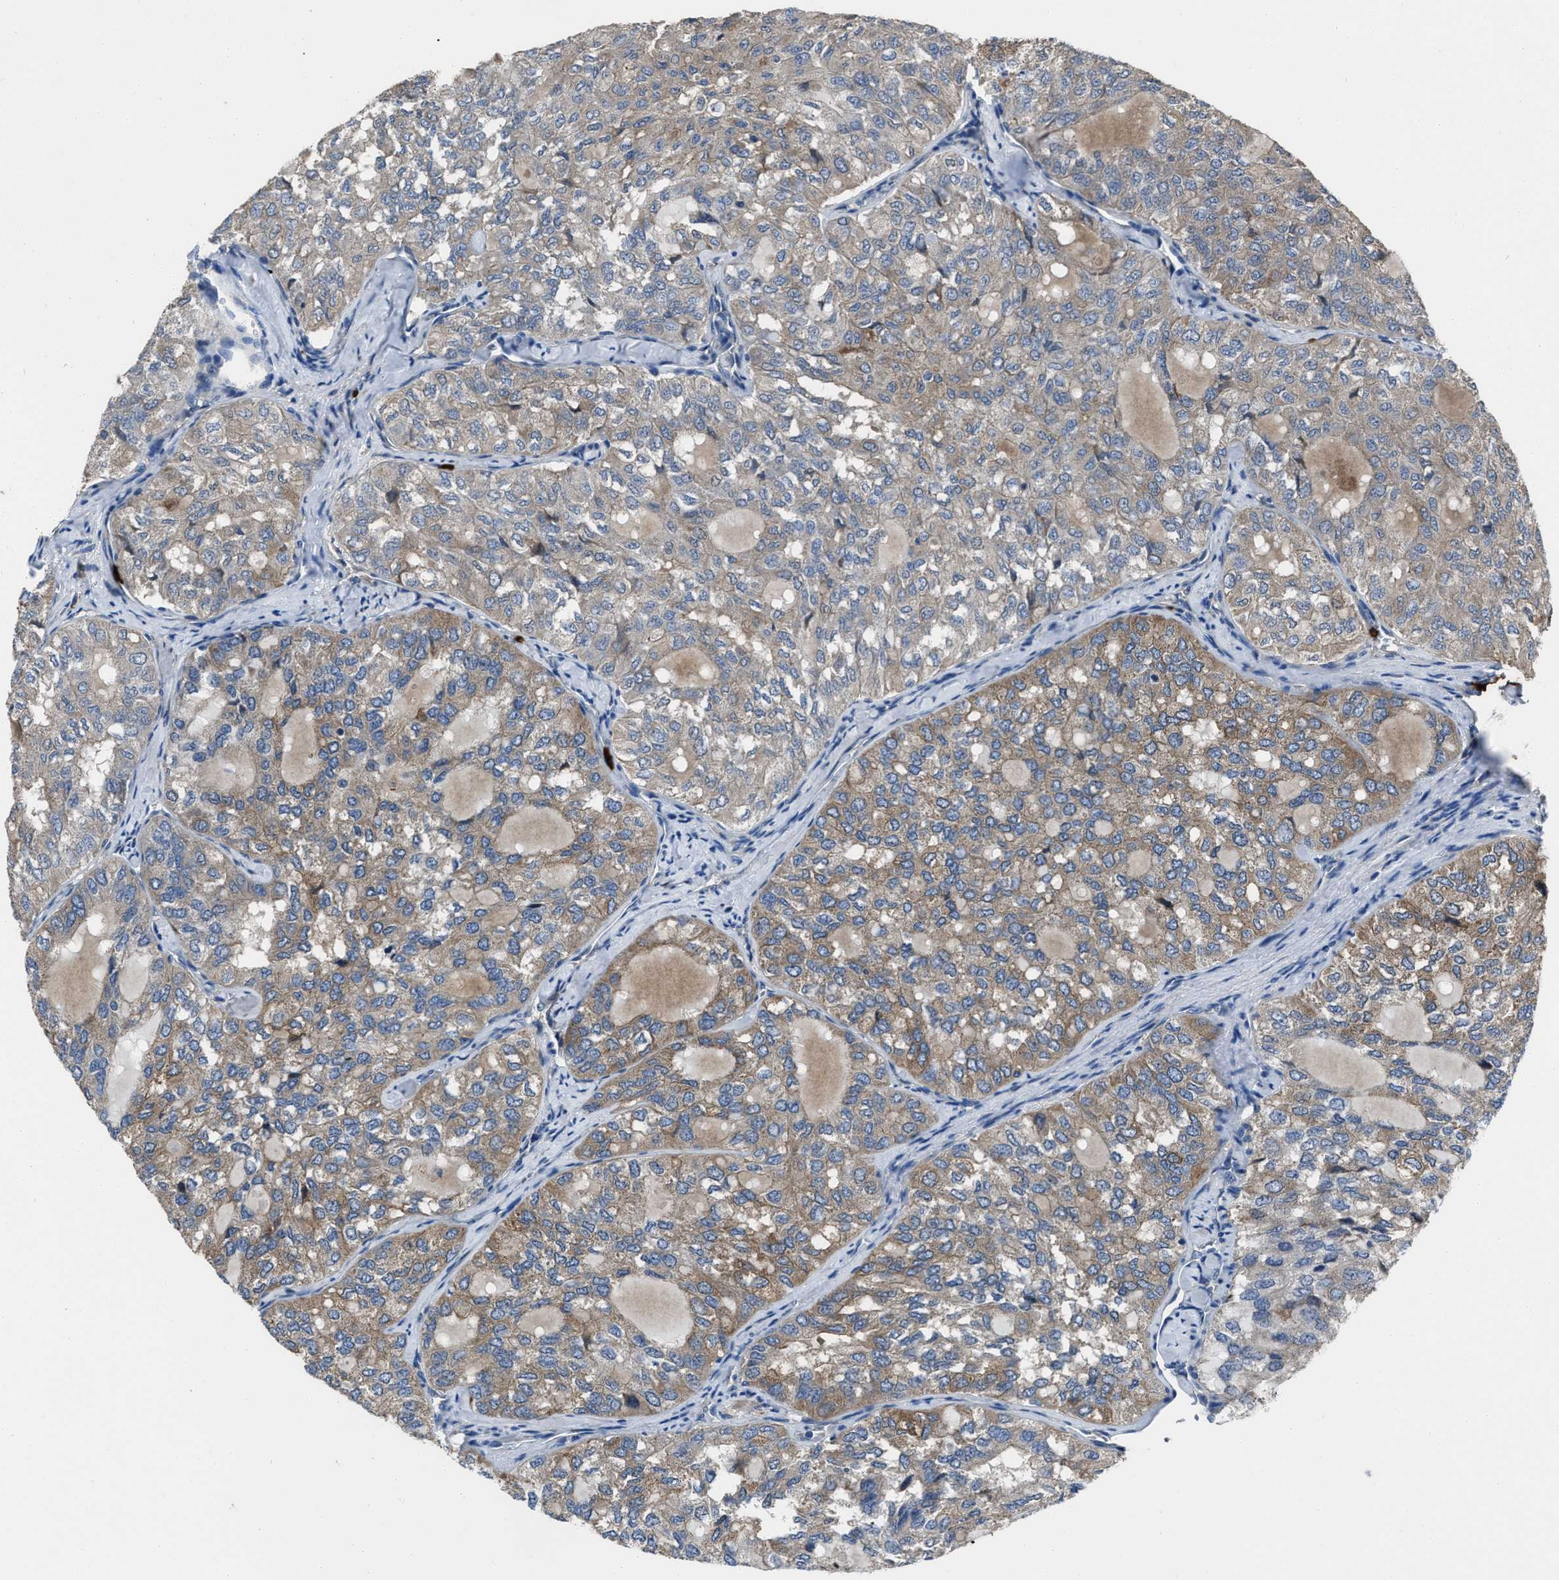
{"staining": {"intensity": "moderate", "quantity": "25%-75%", "location": "cytoplasmic/membranous"}, "tissue": "thyroid cancer", "cell_type": "Tumor cells", "image_type": "cancer", "snomed": [{"axis": "morphology", "description": "Follicular adenoma carcinoma, NOS"}, {"axis": "topography", "description": "Thyroid gland"}], "caption": "The histopathology image reveals staining of thyroid follicular adenoma carcinoma, revealing moderate cytoplasmic/membranous protein positivity (brown color) within tumor cells. The protein is shown in brown color, while the nuclei are stained blue.", "gene": "ANGPT1", "patient": {"sex": "male", "age": 75}}